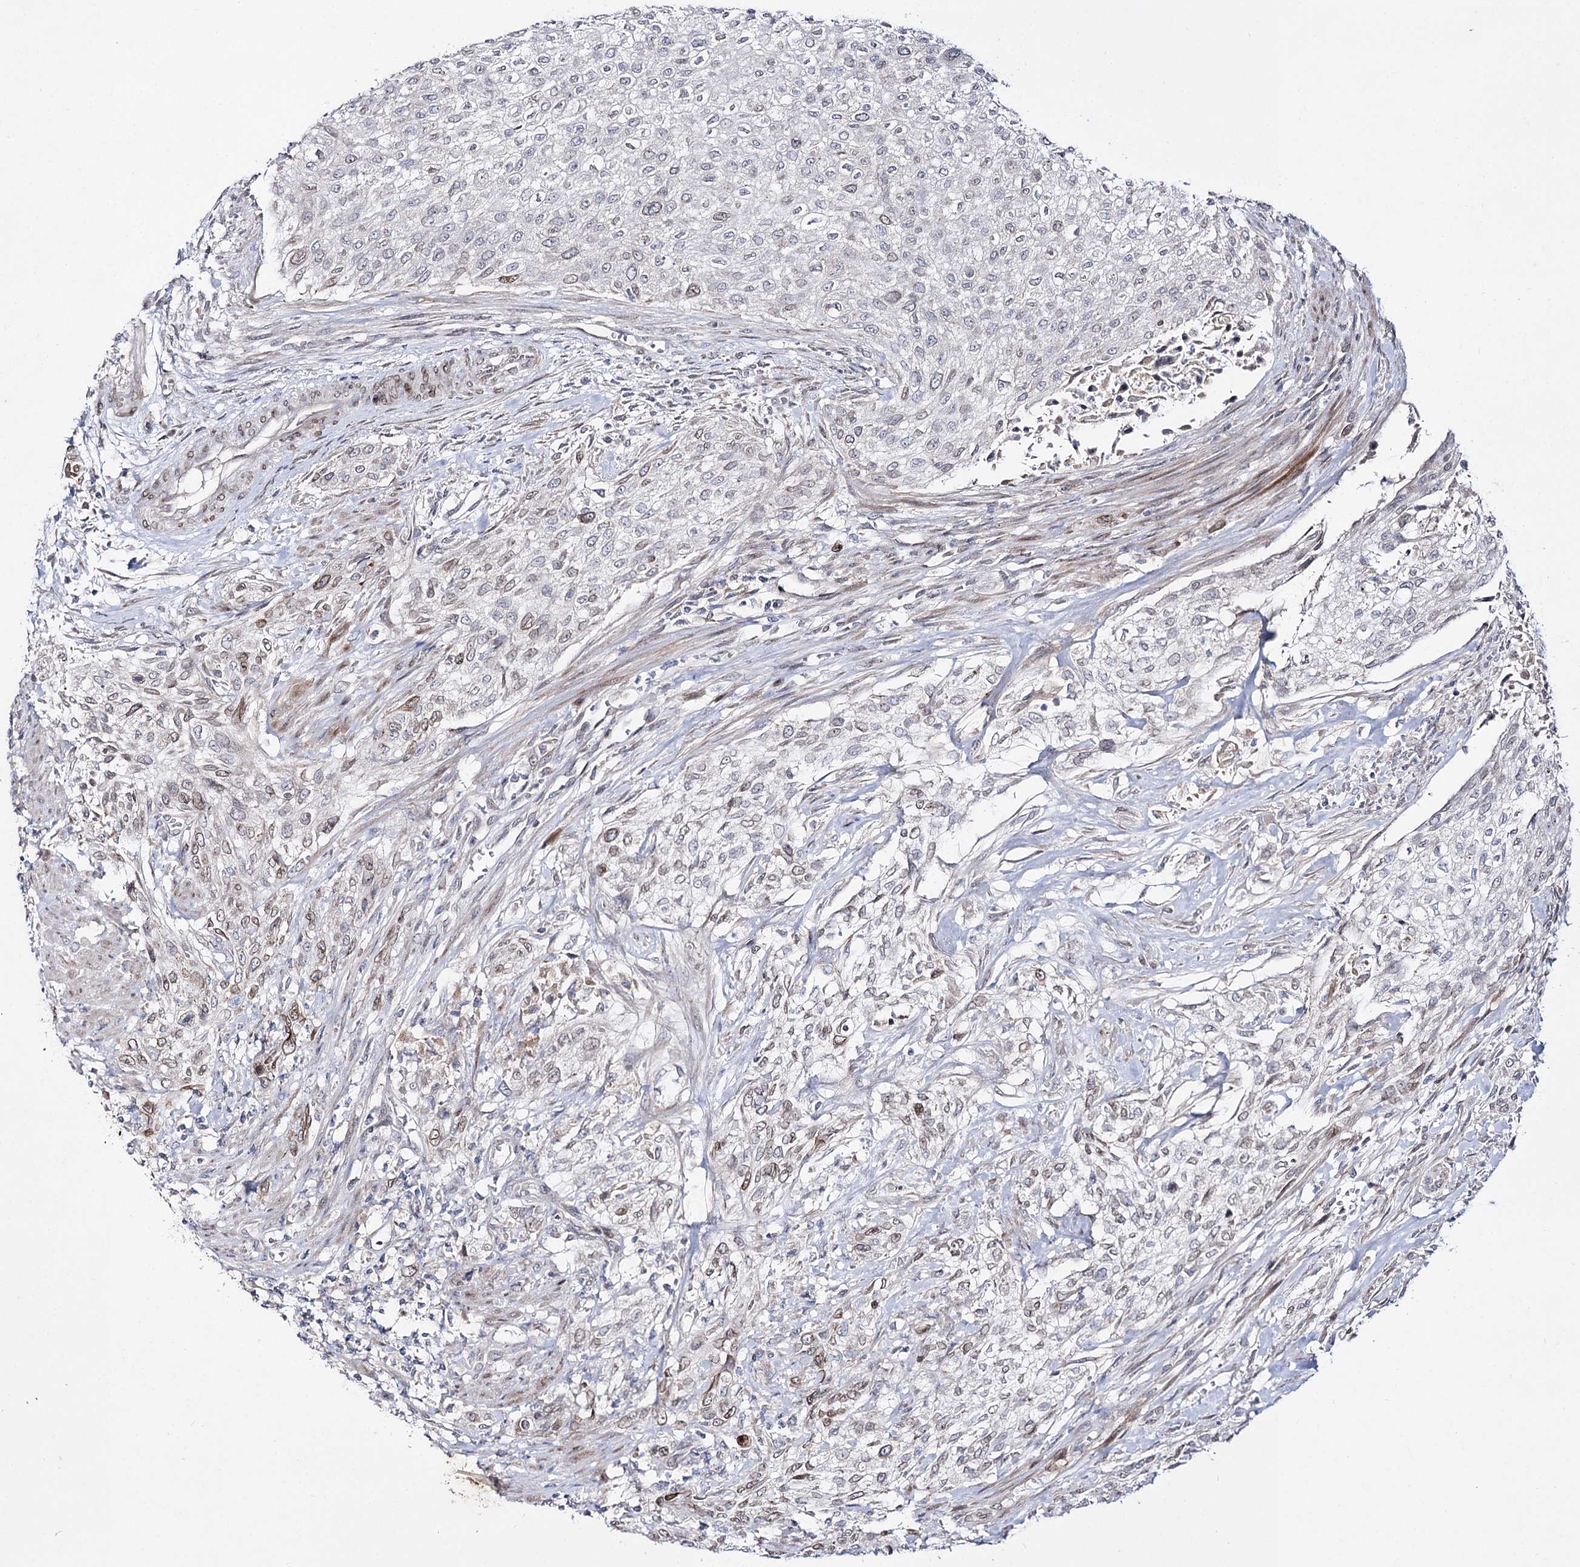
{"staining": {"intensity": "moderate", "quantity": "<25%", "location": "cytoplasmic/membranous"}, "tissue": "urothelial cancer", "cell_type": "Tumor cells", "image_type": "cancer", "snomed": [{"axis": "morphology", "description": "Urothelial carcinoma, High grade"}, {"axis": "topography", "description": "Urinary bladder"}], "caption": "Moderate cytoplasmic/membranous protein positivity is seen in about <25% of tumor cells in urothelial cancer.", "gene": "C11orf80", "patient": {"sex": "male", "age": 35}}